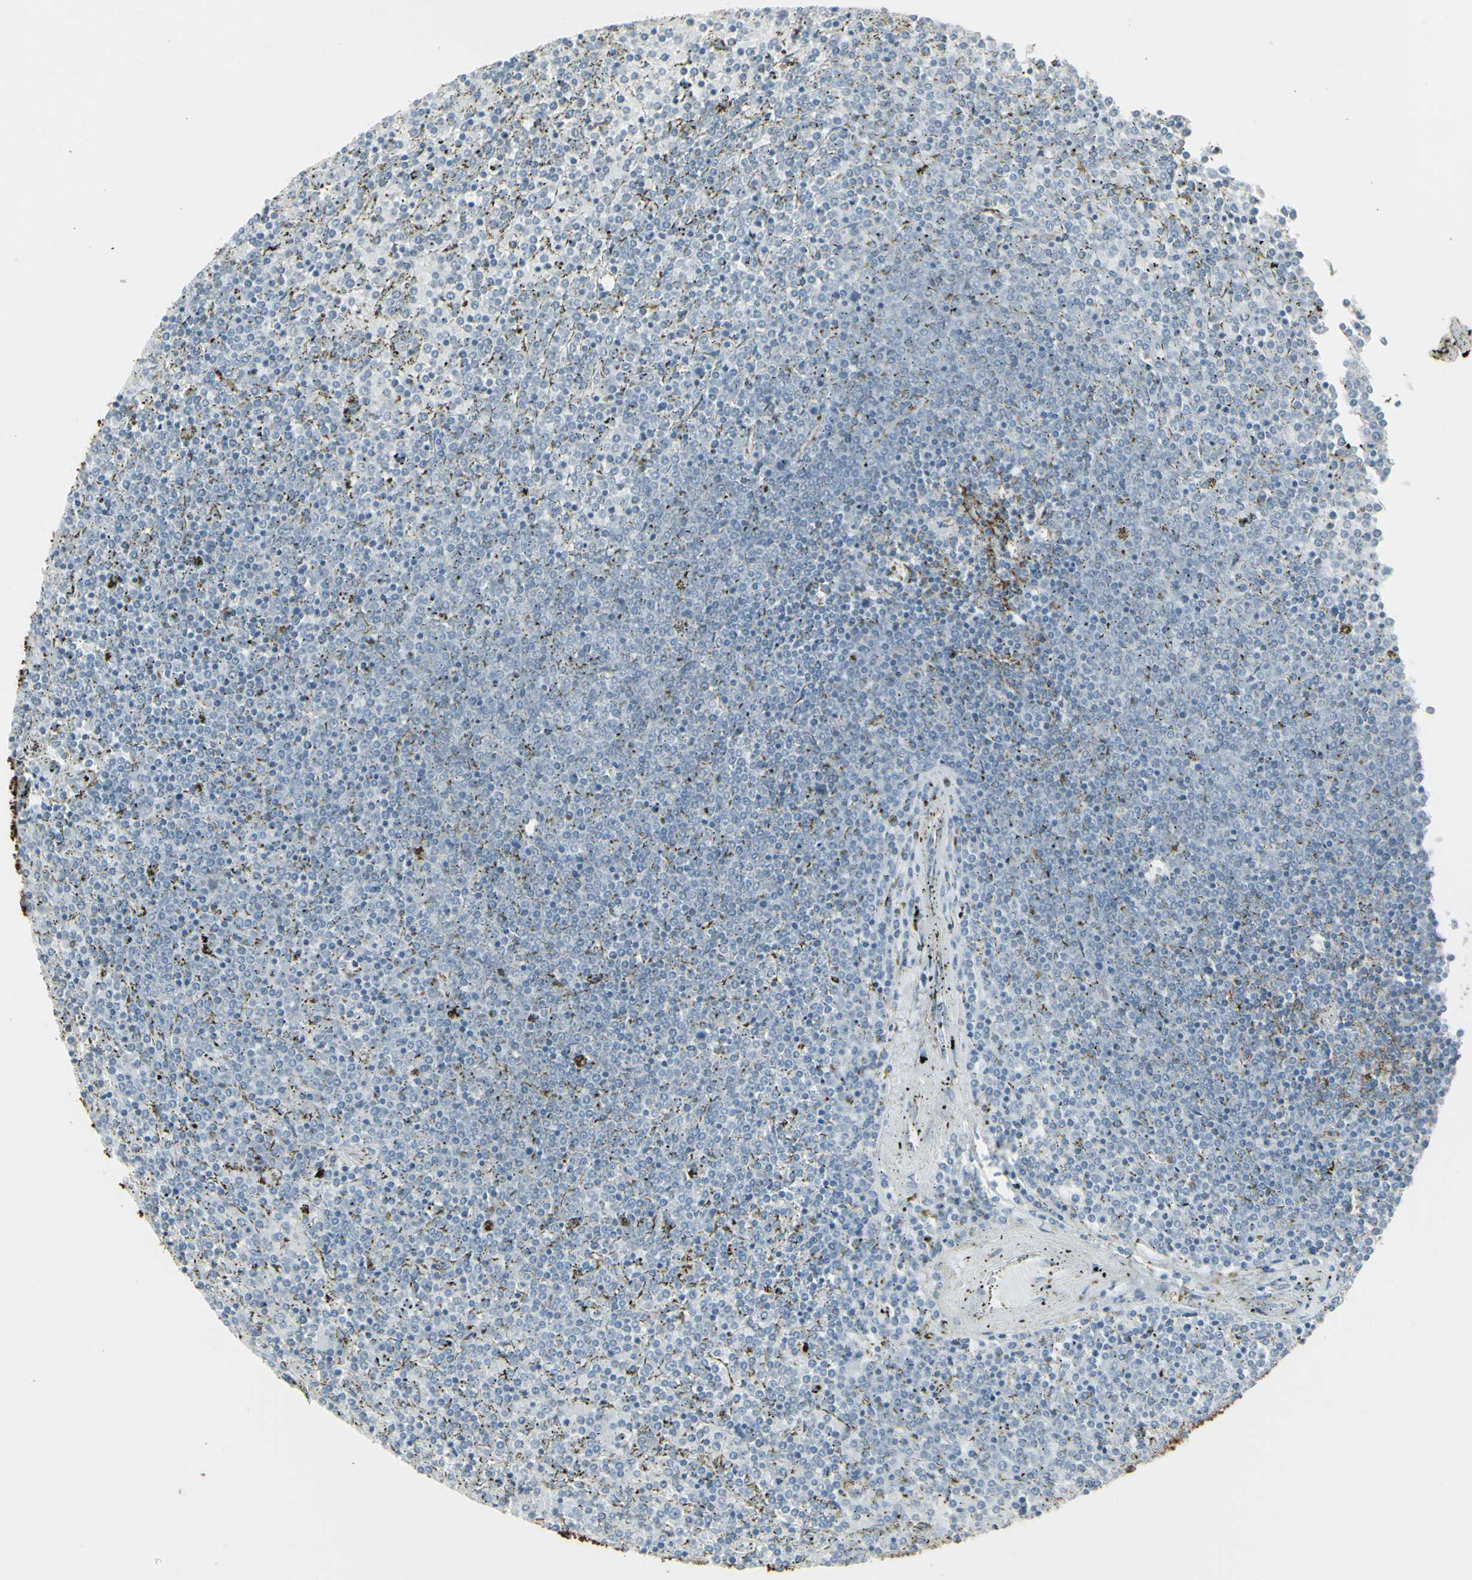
{"staining": {"intensity": "negative", "quantity": "none", "location": "none"}, "tissue": "lymphoma", "cell_type": "Tumor cells", "image_type": "cancer", "snomed": [{"axis": "morphology", "description": "Malignant lymphoma, non-Hodgkin's type, Low grade"}, {"axis": "topography", "description": "Spleen"}], "caption": "A histopathology image of lymphoma stained for a protein exhibits no brown staining in tumor cells.", "gene": "GJA1", "patient": {"sex": "female", "age": 77}}